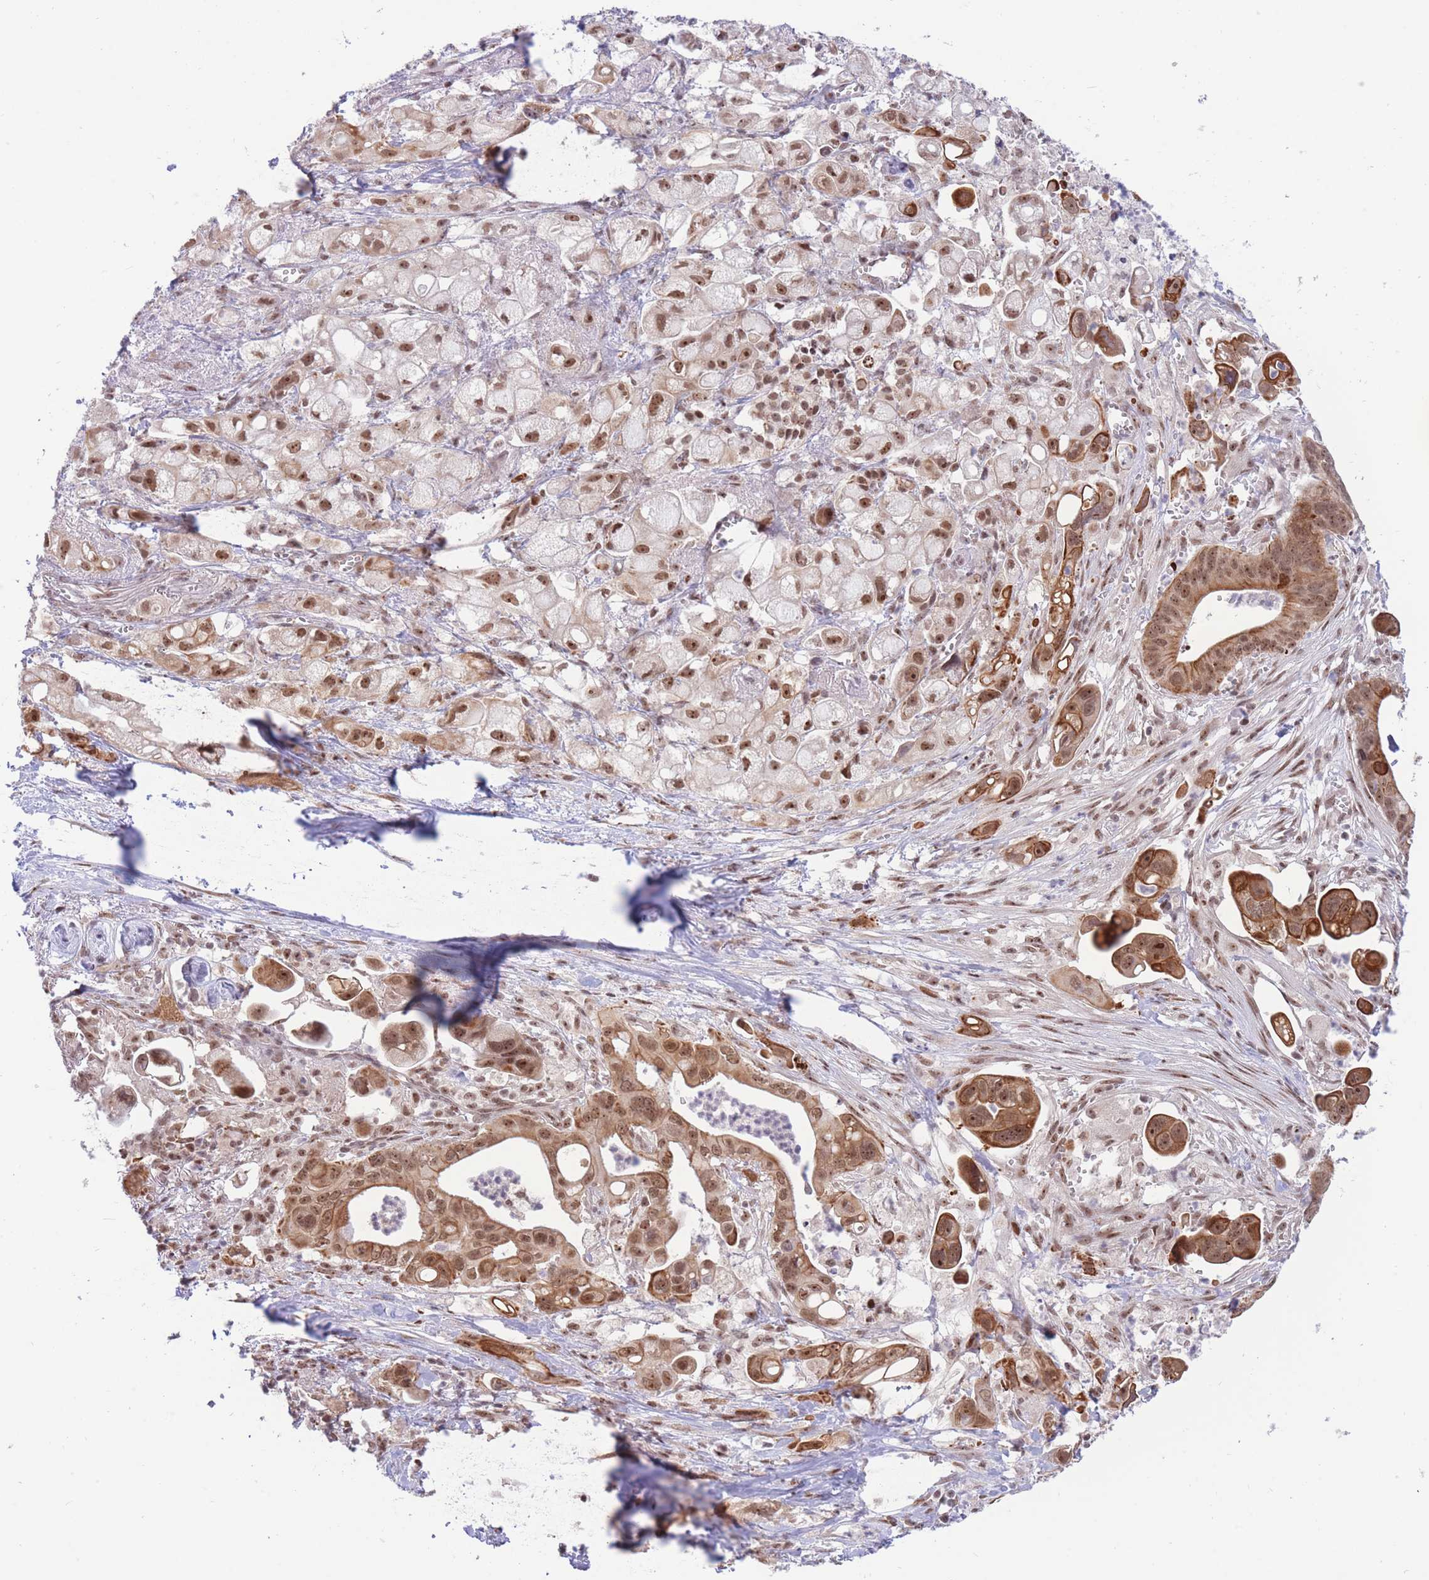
{"staining": {"intensity": "moderate", "quantity": ">75%", "location": "cytoplasmic/membranous,nuclear"}, "tissue": "pancreatic cancer", "cell_type": "Tumor cells", "image_type": "cancer", "snomed": [{"axis": "morphology", "description": "Adenocarcinoma, NOS"}, {"axis": "topography", "description": "Pancreas"}], "caption": "Brown immunohistochemical staining in human pancreatic cancer demonstrates moderate cytoplasmic/membranous and nuclear staining in about >75% of tumor cells.", "gene": "TARBP2", "patient": {"sex": "male", "age": 68}}